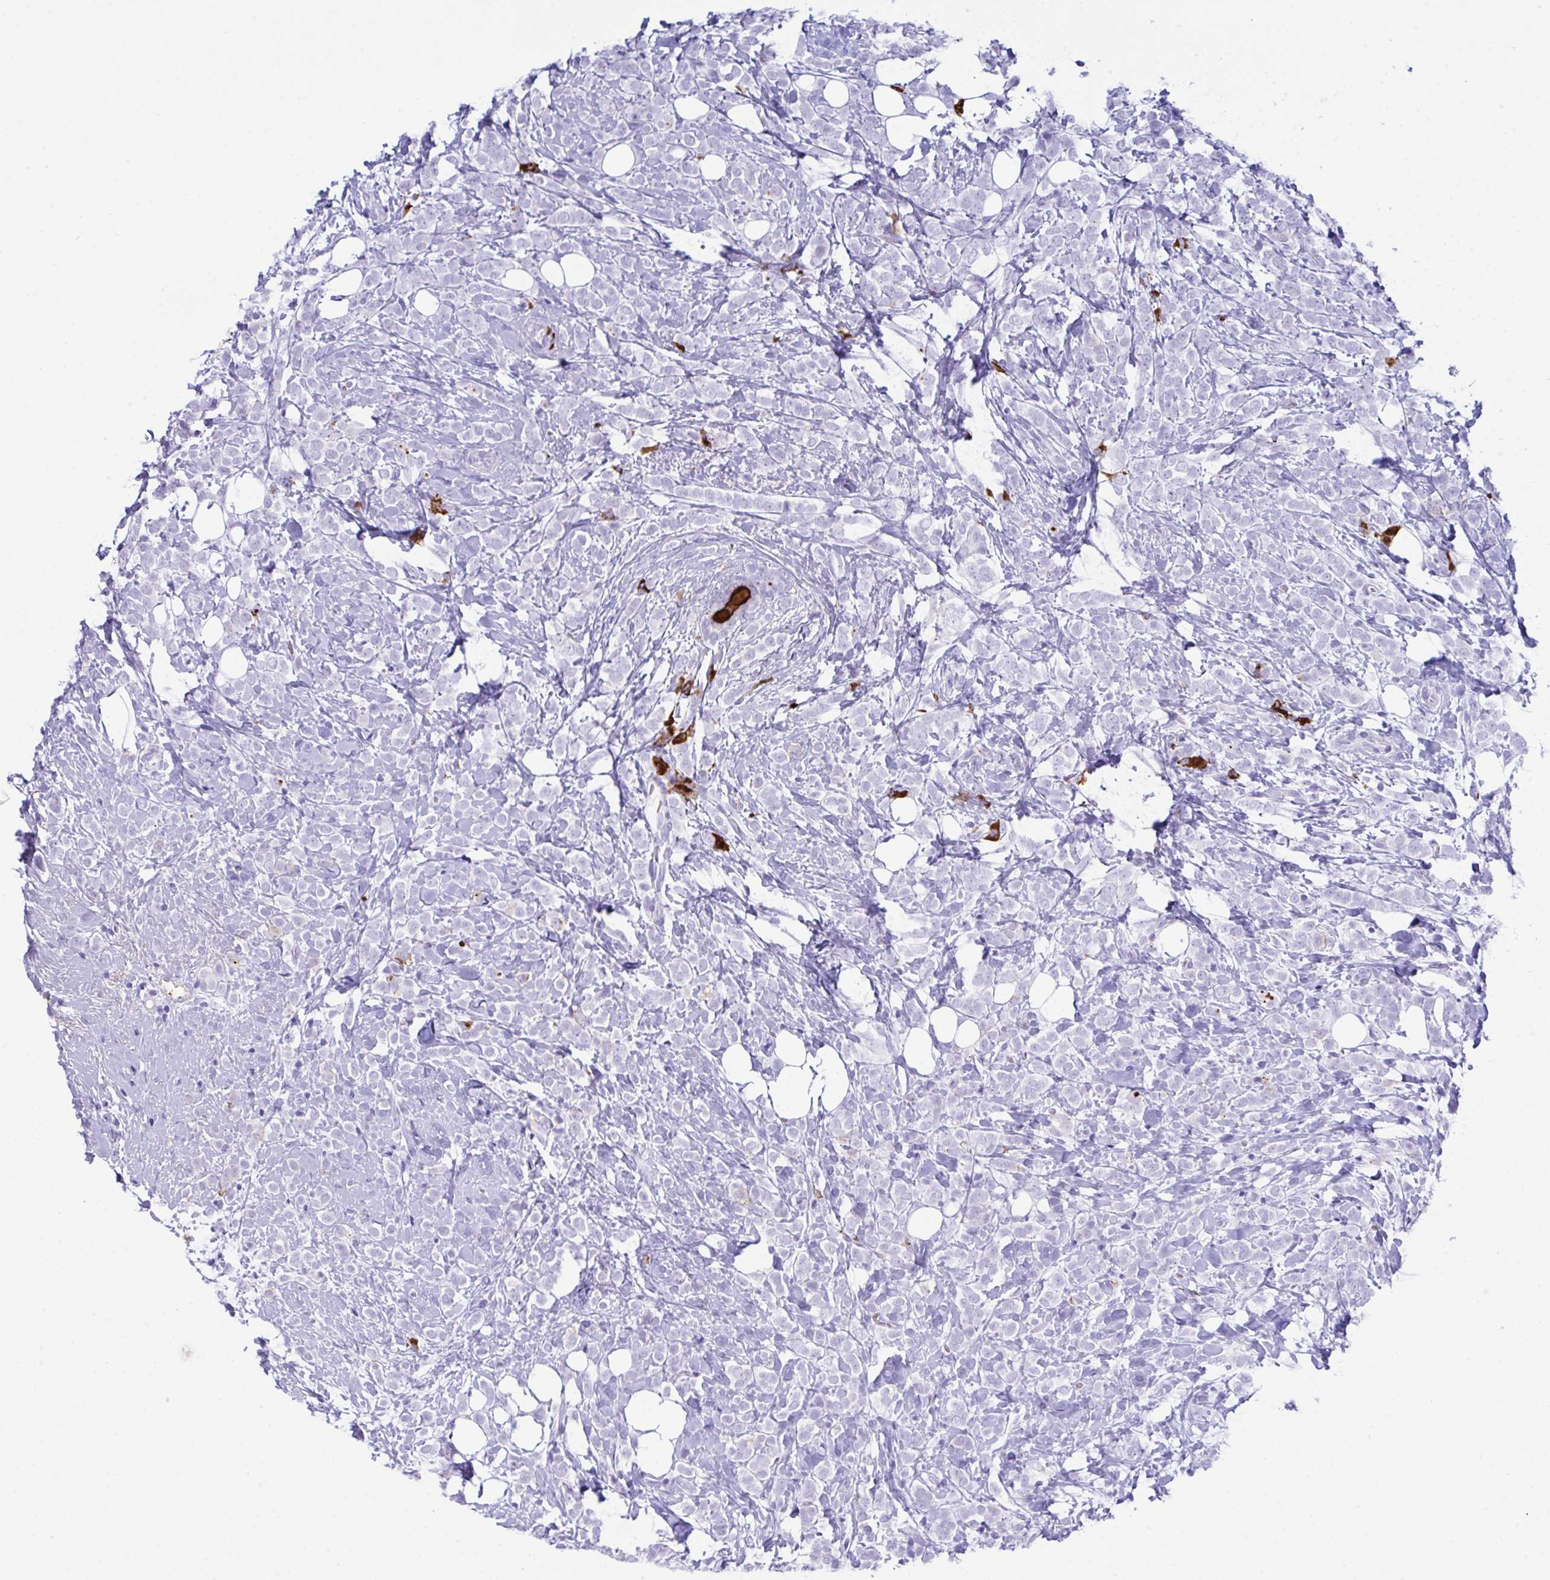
{"staining": {"intensity": "negative", "quantity": "none", "location": "none"}, "tissue": "breast cancer", "cell_type": "Tumor cells", "image_type": "cancer", "snomed": [{"axis": "morphology", "description": "Lobular carcinoma"}, {"axis": "topography", "description": "Breast"}], "caption": "A histopathology image of human breast cancer is negative for staining in tumor cells. The staining is performed using DAB (3,3'-diaminobenzidine) brown chromogen with nuclei counter-stained in using hematoxylin.", "gene": "JCHAIN", "patient": {"sex": "female", "age": 49}}